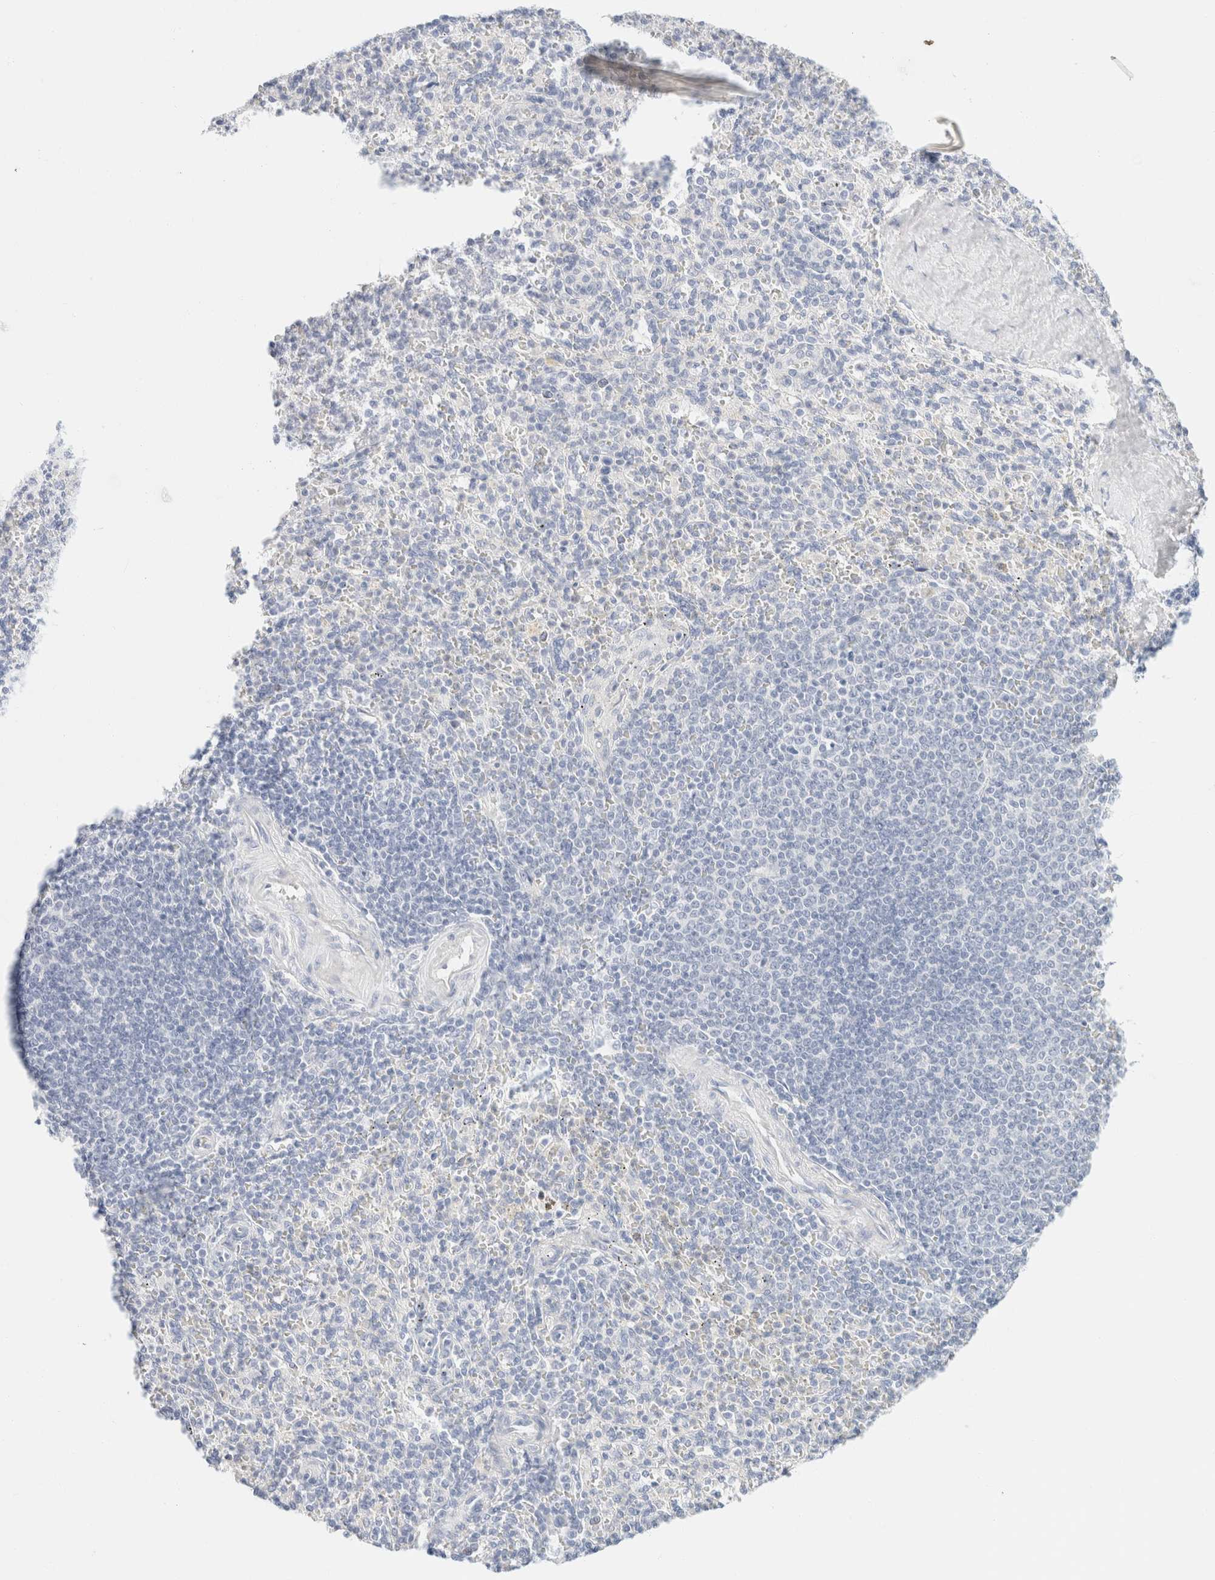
{"staining": {"intensity": "negative", "quantity": "none", "location": "none"}, "tissue": "spleen", "cell_type": "Cells in red pulp", "image_type": "normal", "snomed": [{"axis": "morphology", "description": "Normal tissue, NOS"}, {"axis": "topography", "description": "Spleen"}], "caption": "There is no significant positivity in cells in red pulp of spleen. (Immunohistochemistry (ihc), brightfield microscopy, high magnification).", "gene": "KRT20", "patient": {"sex": "male", "age": 36}}